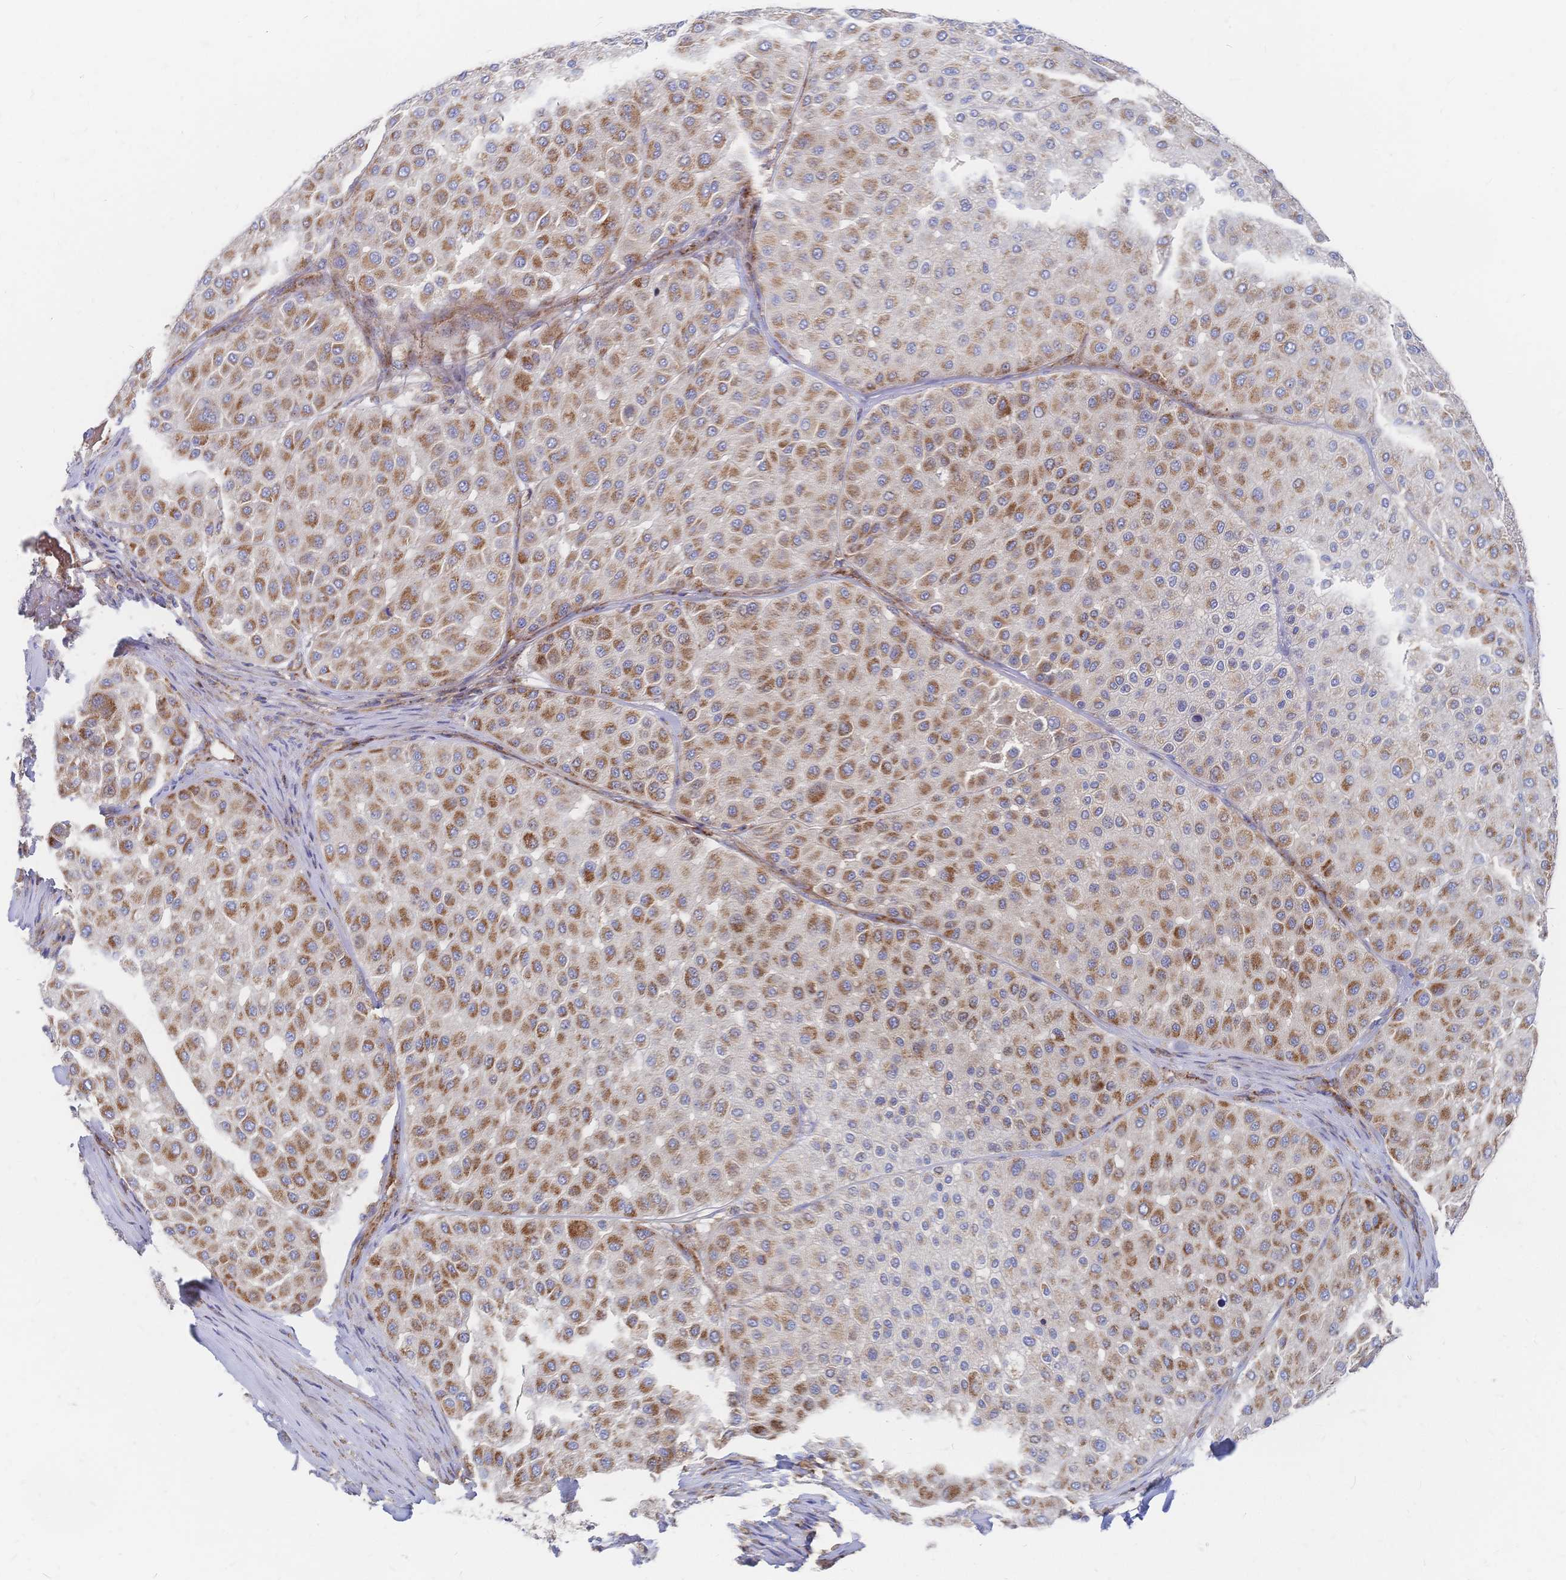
{"staining": {"intensity": "strong", "quantity": "25%-75%", "location": "cytoplasmic/membranous"}, "tissue": "melanoma", "cell_type": "Tumor cells", "image_type": "cancer", "snomed": [{"axis": "morphology", "description": "Malignant melanoma, Metastatic site"}, {"axis": "topography", "description": "Smooth muscle"}], "caption": "Malignant melanoma (metastatic site) stained for a protein (brown) reveals strong cytoplasmic/membranous positive staining in about 25%-75% of tumor cells.", "gene": "SORBS1", "patient": {"sex": "male", "age": 41}}